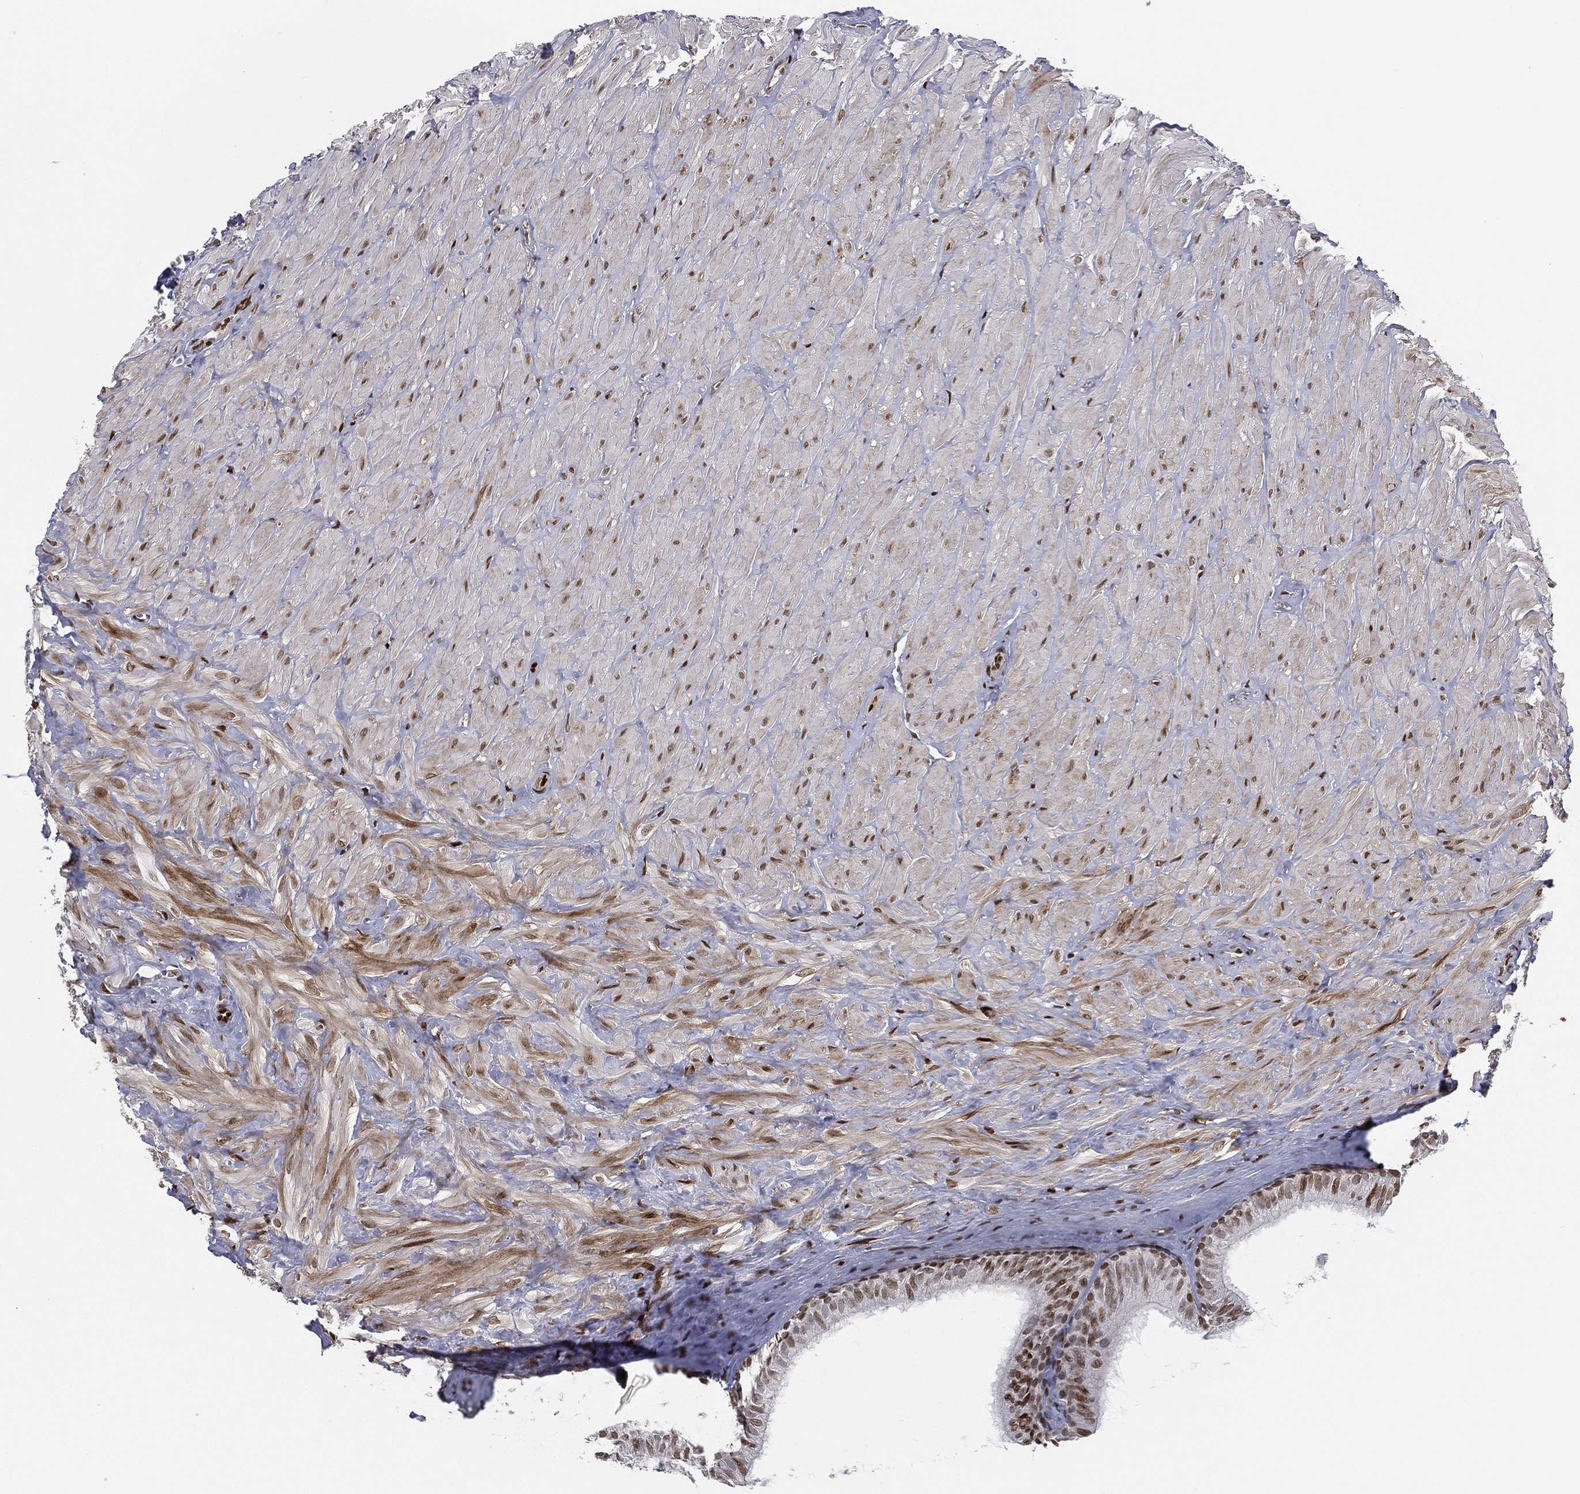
{"staining": {"intensity": "moderate", "quantity": "25%-75%", "location": "nuclear"}, "tissue": "epididymis", "cell_type": "Glandular cells", "image_type": "normal", "snomed": [{"axis": "morphology", "description": "Normal tissue, NOS"}, {"axis": "topography", "description": "Epididymis"}], "caption": "A brown stain shows moderate nuclear expression of a protein in glandular cells of benign epididymis. The staining was performed using DAB to visualize the protein expression in brown, while the nuclei were stained in blue with hematoxylin (Magnification: 20x).", "gene": "LMNB1", "patient": {"sex": "male", "age": 32}}